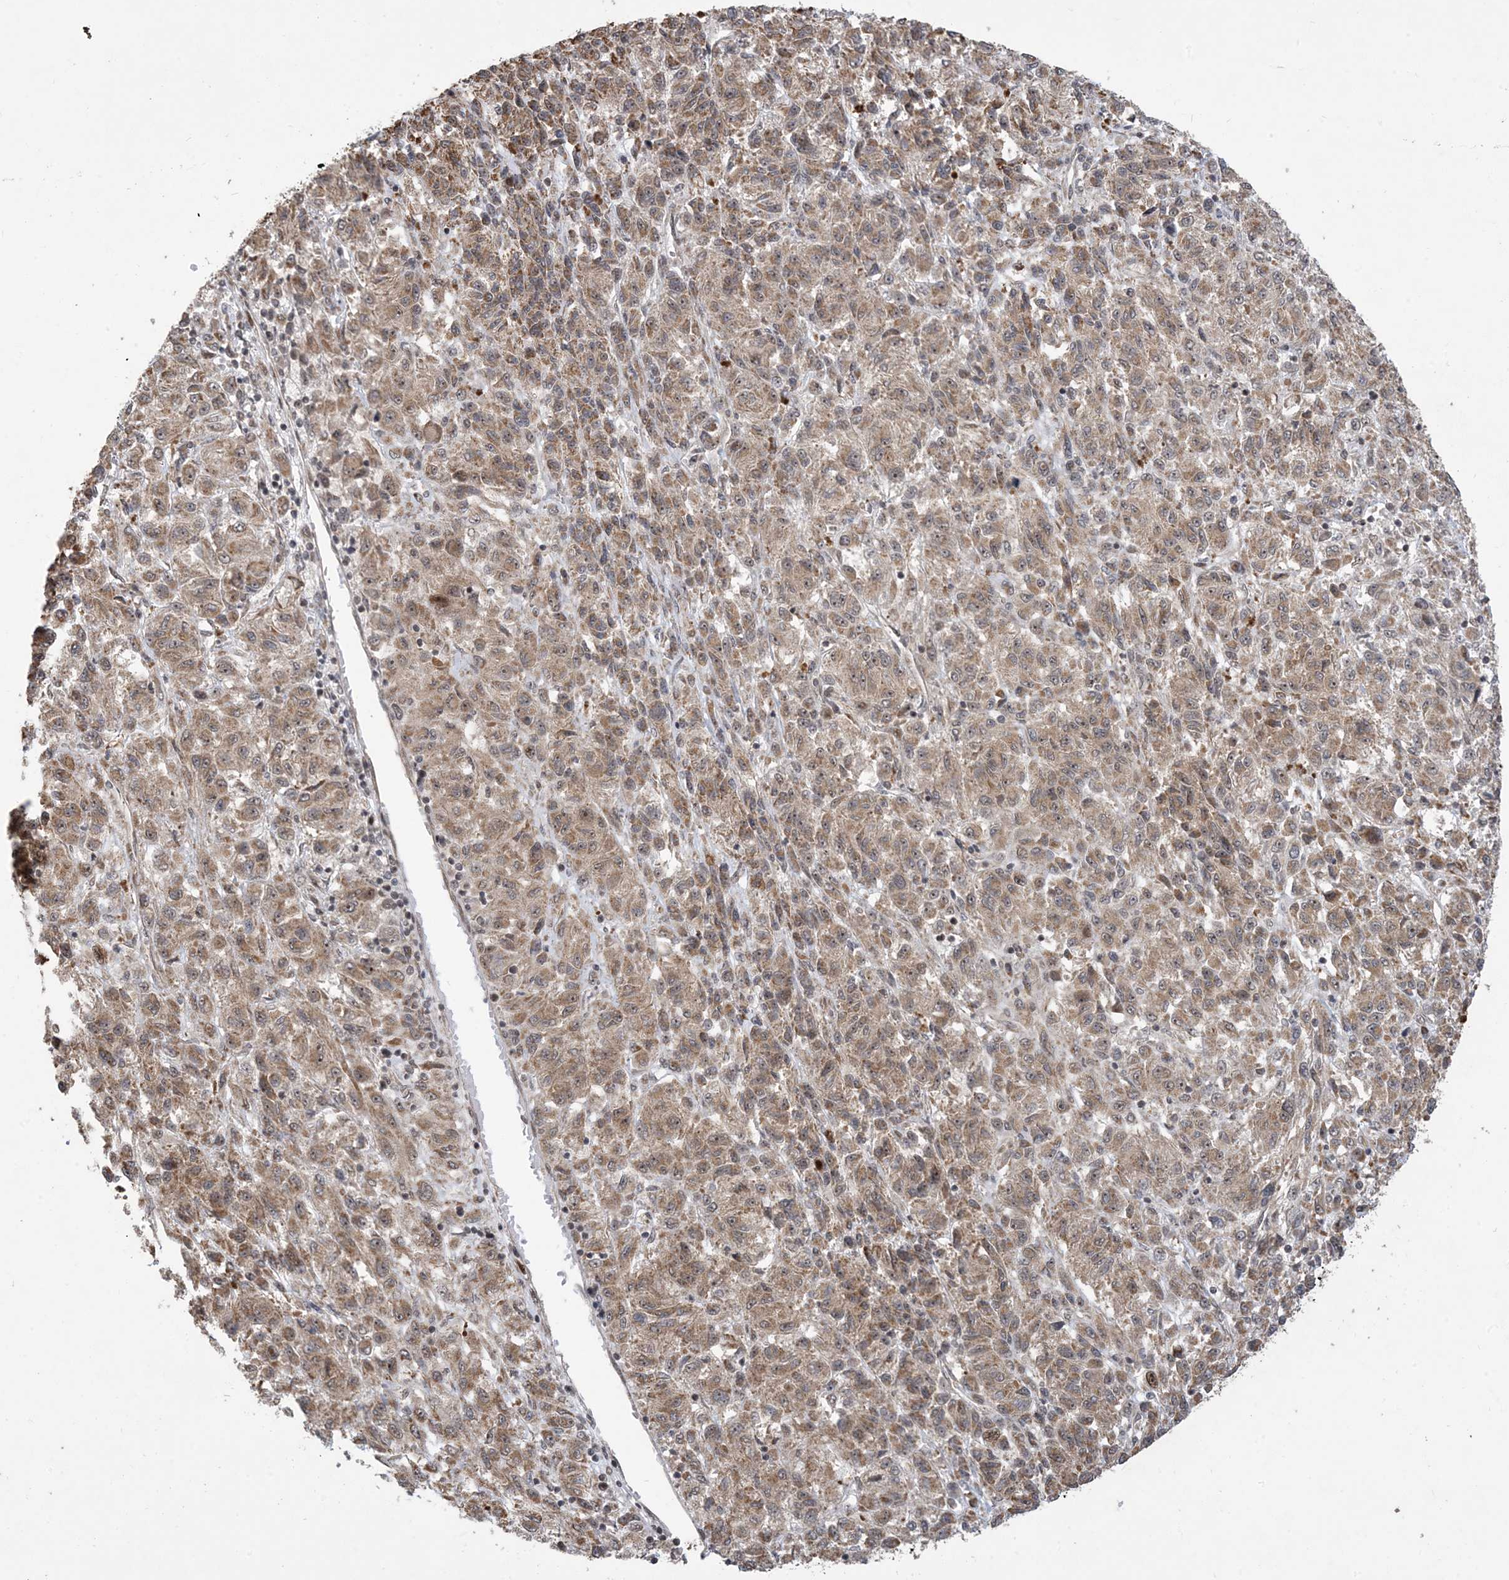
{"staining": {"intensity": "moderate", "quantity": ">75%", "location": "cytoplasmic/membranous"}, "tissue": "melanoma", "cell_type": "Tumor cells", "image_type": "cancer", "snomed": [{"axis": "morphology", "description": "Malignant melanoma, Metastatic site"}, {"axis": "topography", "description": "Lung"}], "caption": "DAB immunohistochemical staining of human melanoma reveals moderate cytoplasmic/membranous protein expression in about >75% of tumor cells.", "gene": "FAM9B", "patient": {"sex": "male", "age": 64}}